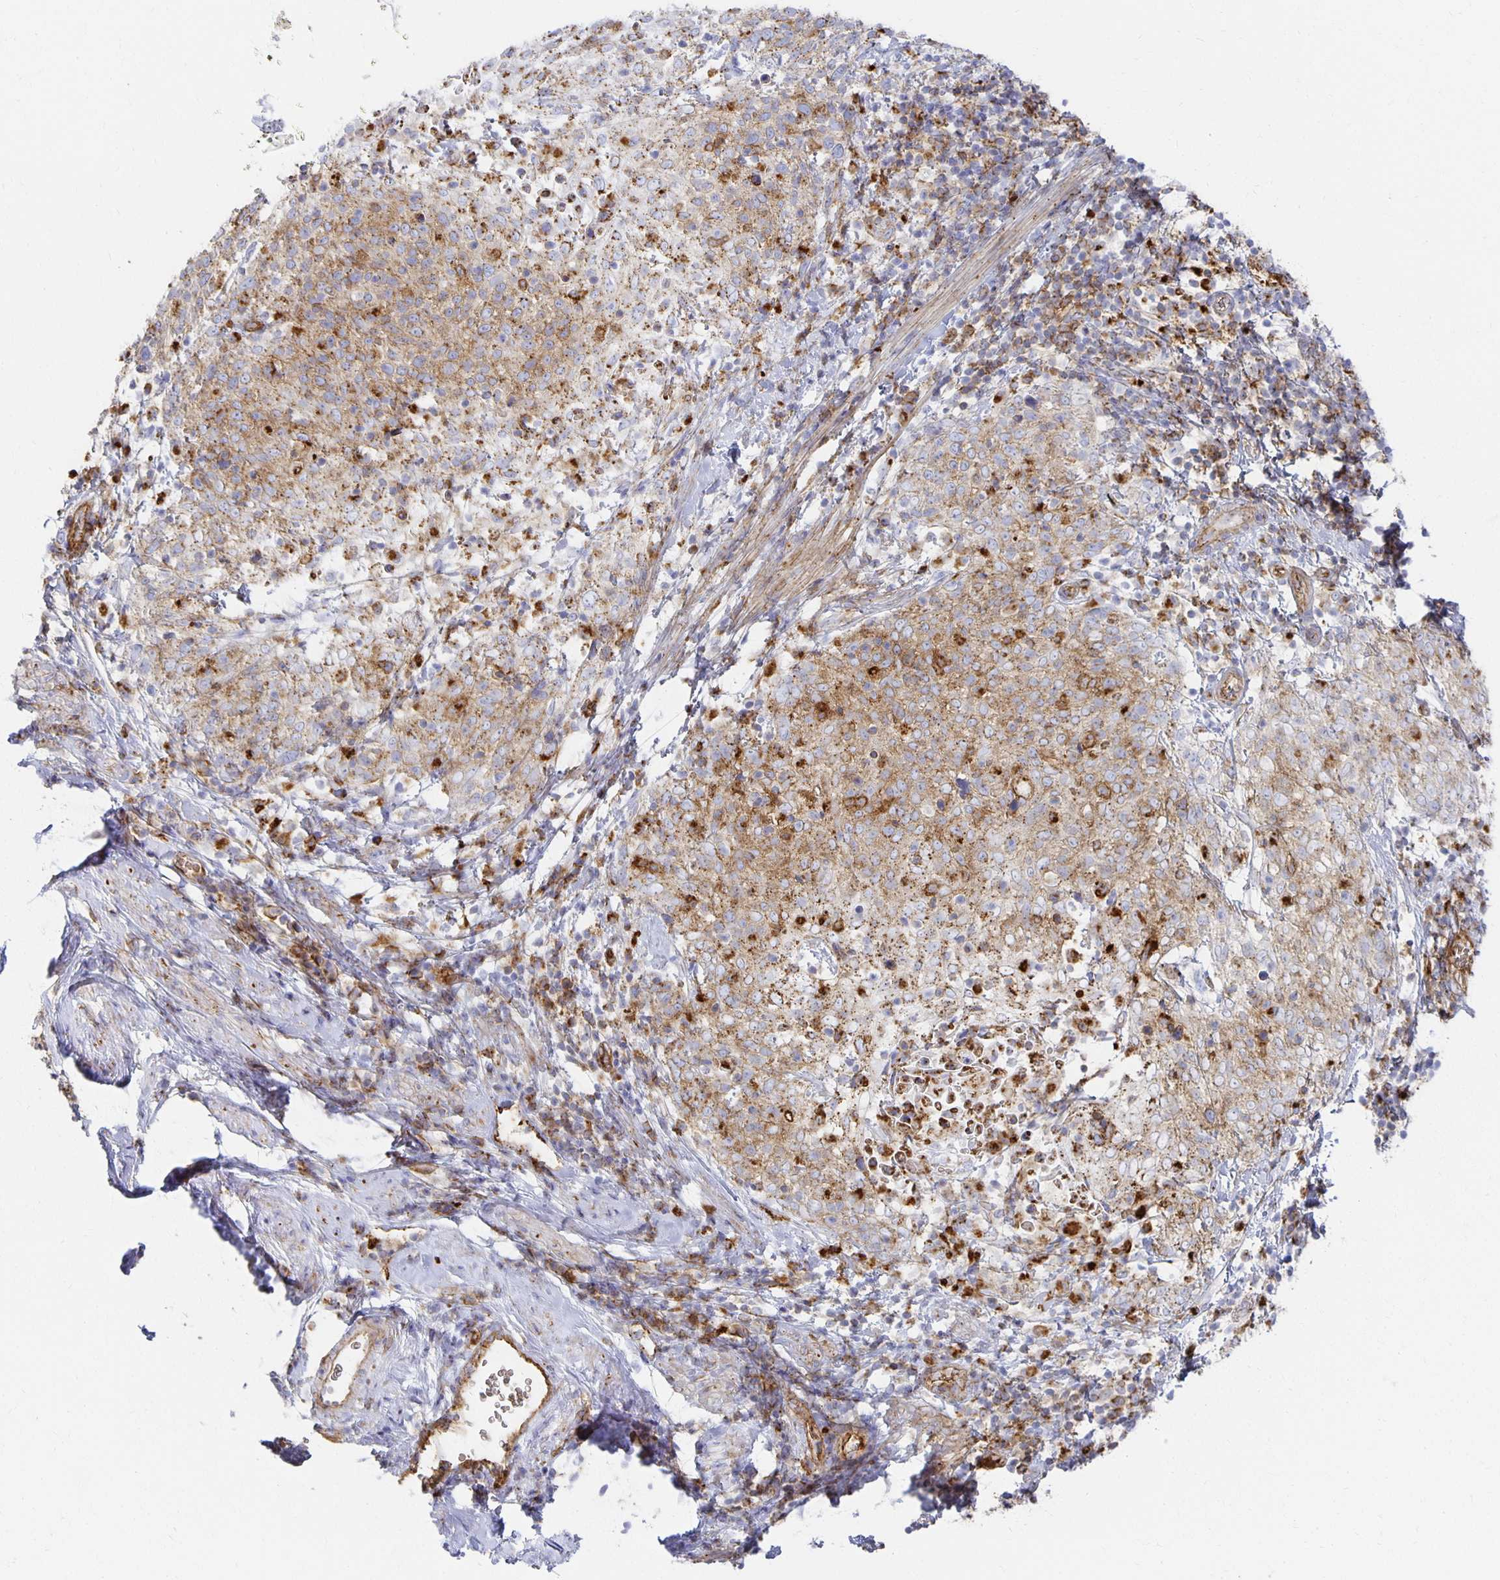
{"staining": {"intensity": "moderate", "quantity": ">75%", "location": "cytoplasmic/membranous"}, "tissue": "cervical cancer", "cell_type": "Tumor cells", "image_type": "cancer", "snomed": [{"axis": "morphology", "description": "Squamous cell carcinoma, NOS"}, {"axis": "topography", "description": "Cervix"}], "caption": "Cervical cancer (squamous cell carcinoma) tissue reveals moderate cytoplasmic/membranous staining in approximately >75% of tumor cells, visualized by immunohistochemistry.", "gene": "TAAR1", "patient": {"sex": "female", "age": 61}}